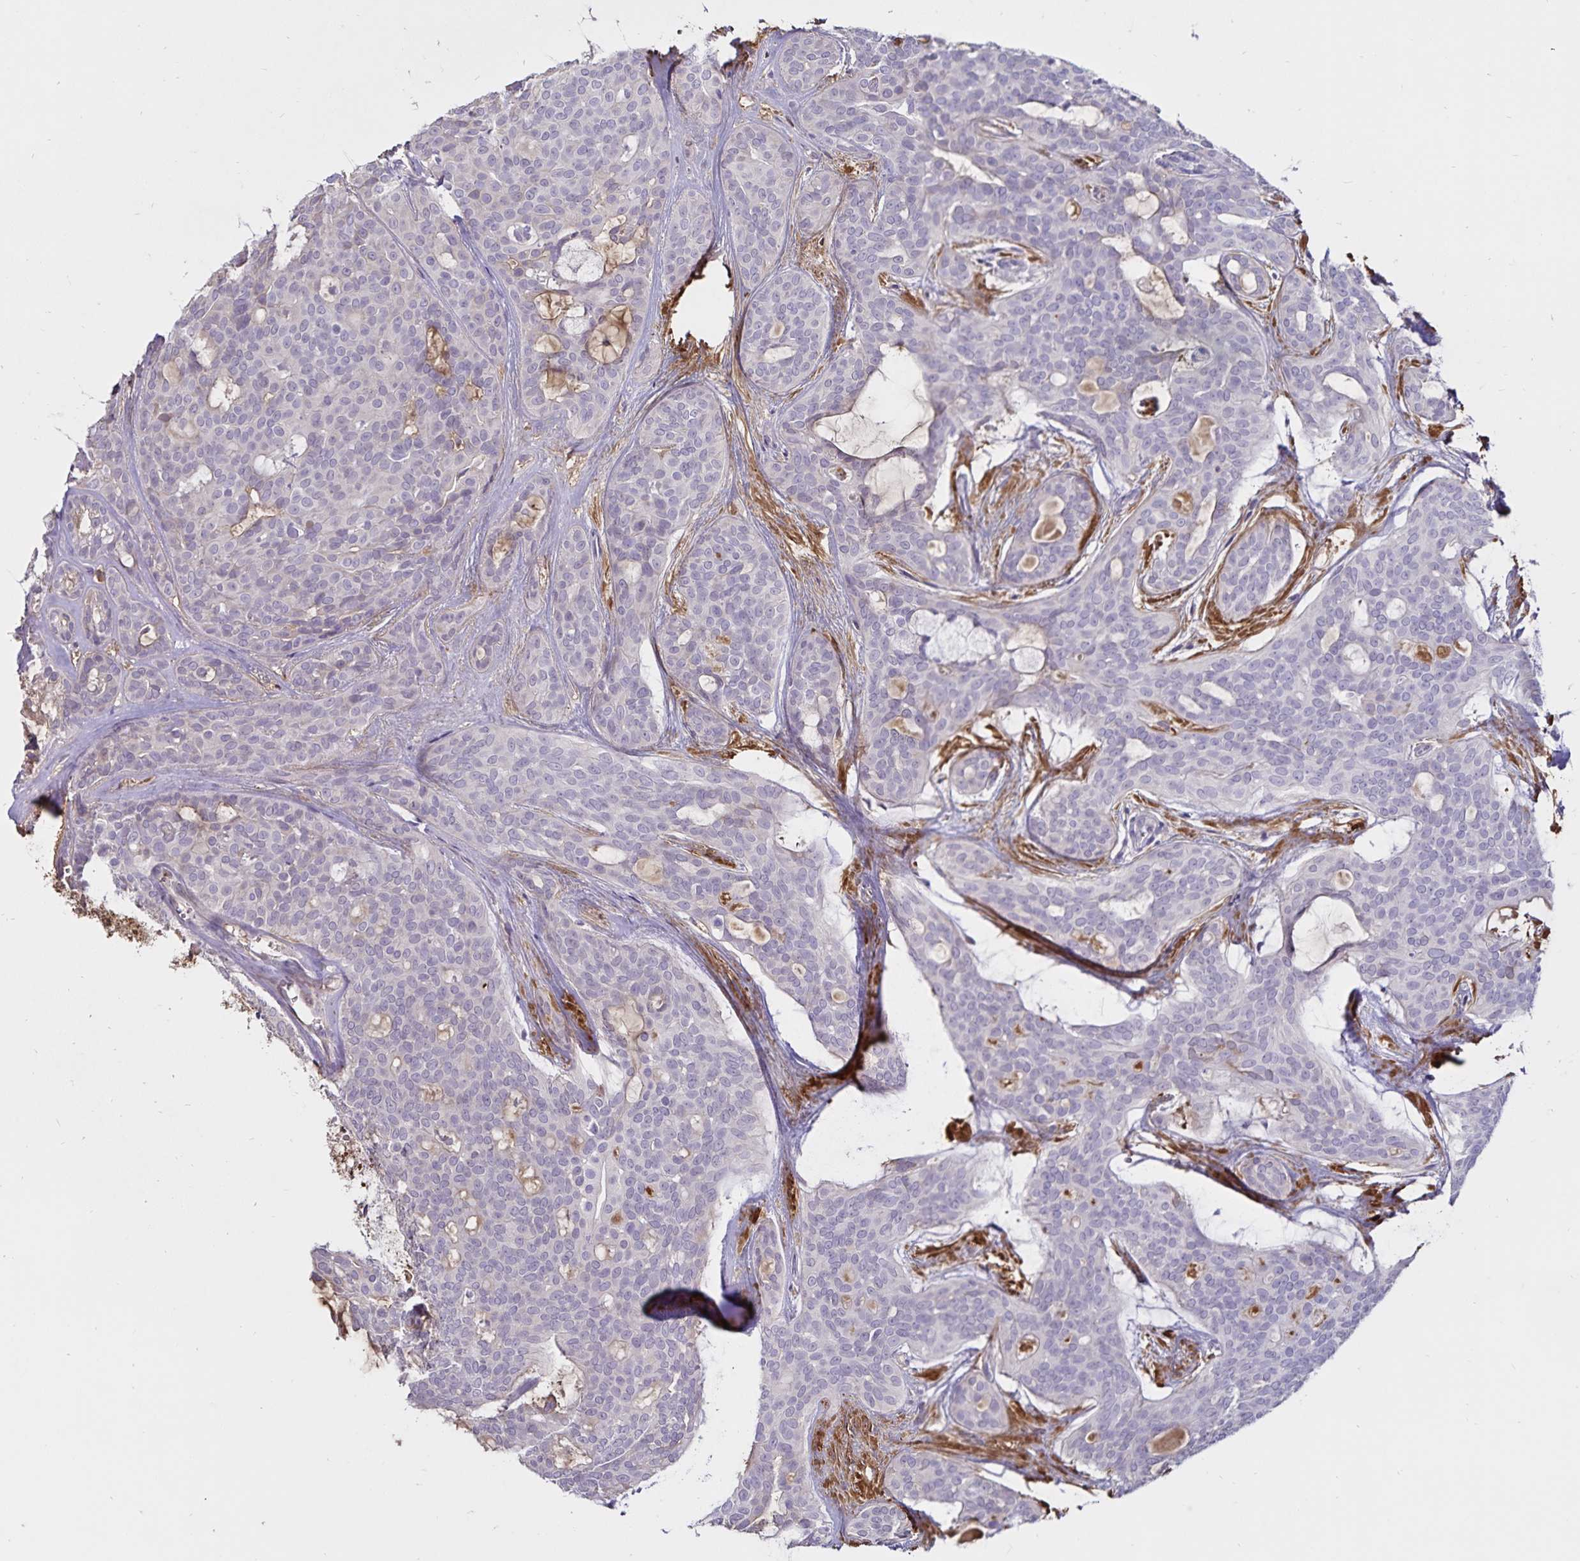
{"staining": {"intensity": "negative", "quantity": "none", "location": "none"}, "tissue": "head and neck cancer", "cell_type": "Tumor cells", "image_type": "cancer", "snomed": [{"axis": "morphology", "description": "Adenocarcinoma, NOS"}, {"axis": "topography", "description": "Head-Neck"}], "caption": "The immunohistochemistry (IHC) histopathology image has no significant staining in tumor cells of head and neck adenocarcinoma tissue. The staining was performed using DAB (3,3'-diaminobenzidine) to visualize the protein expression in brown, while the nuclei were stained in blue with hematoxylin (Magnification: 20x).", "gene": "FGG", "patient": {"sex": "male", "age": 66}}